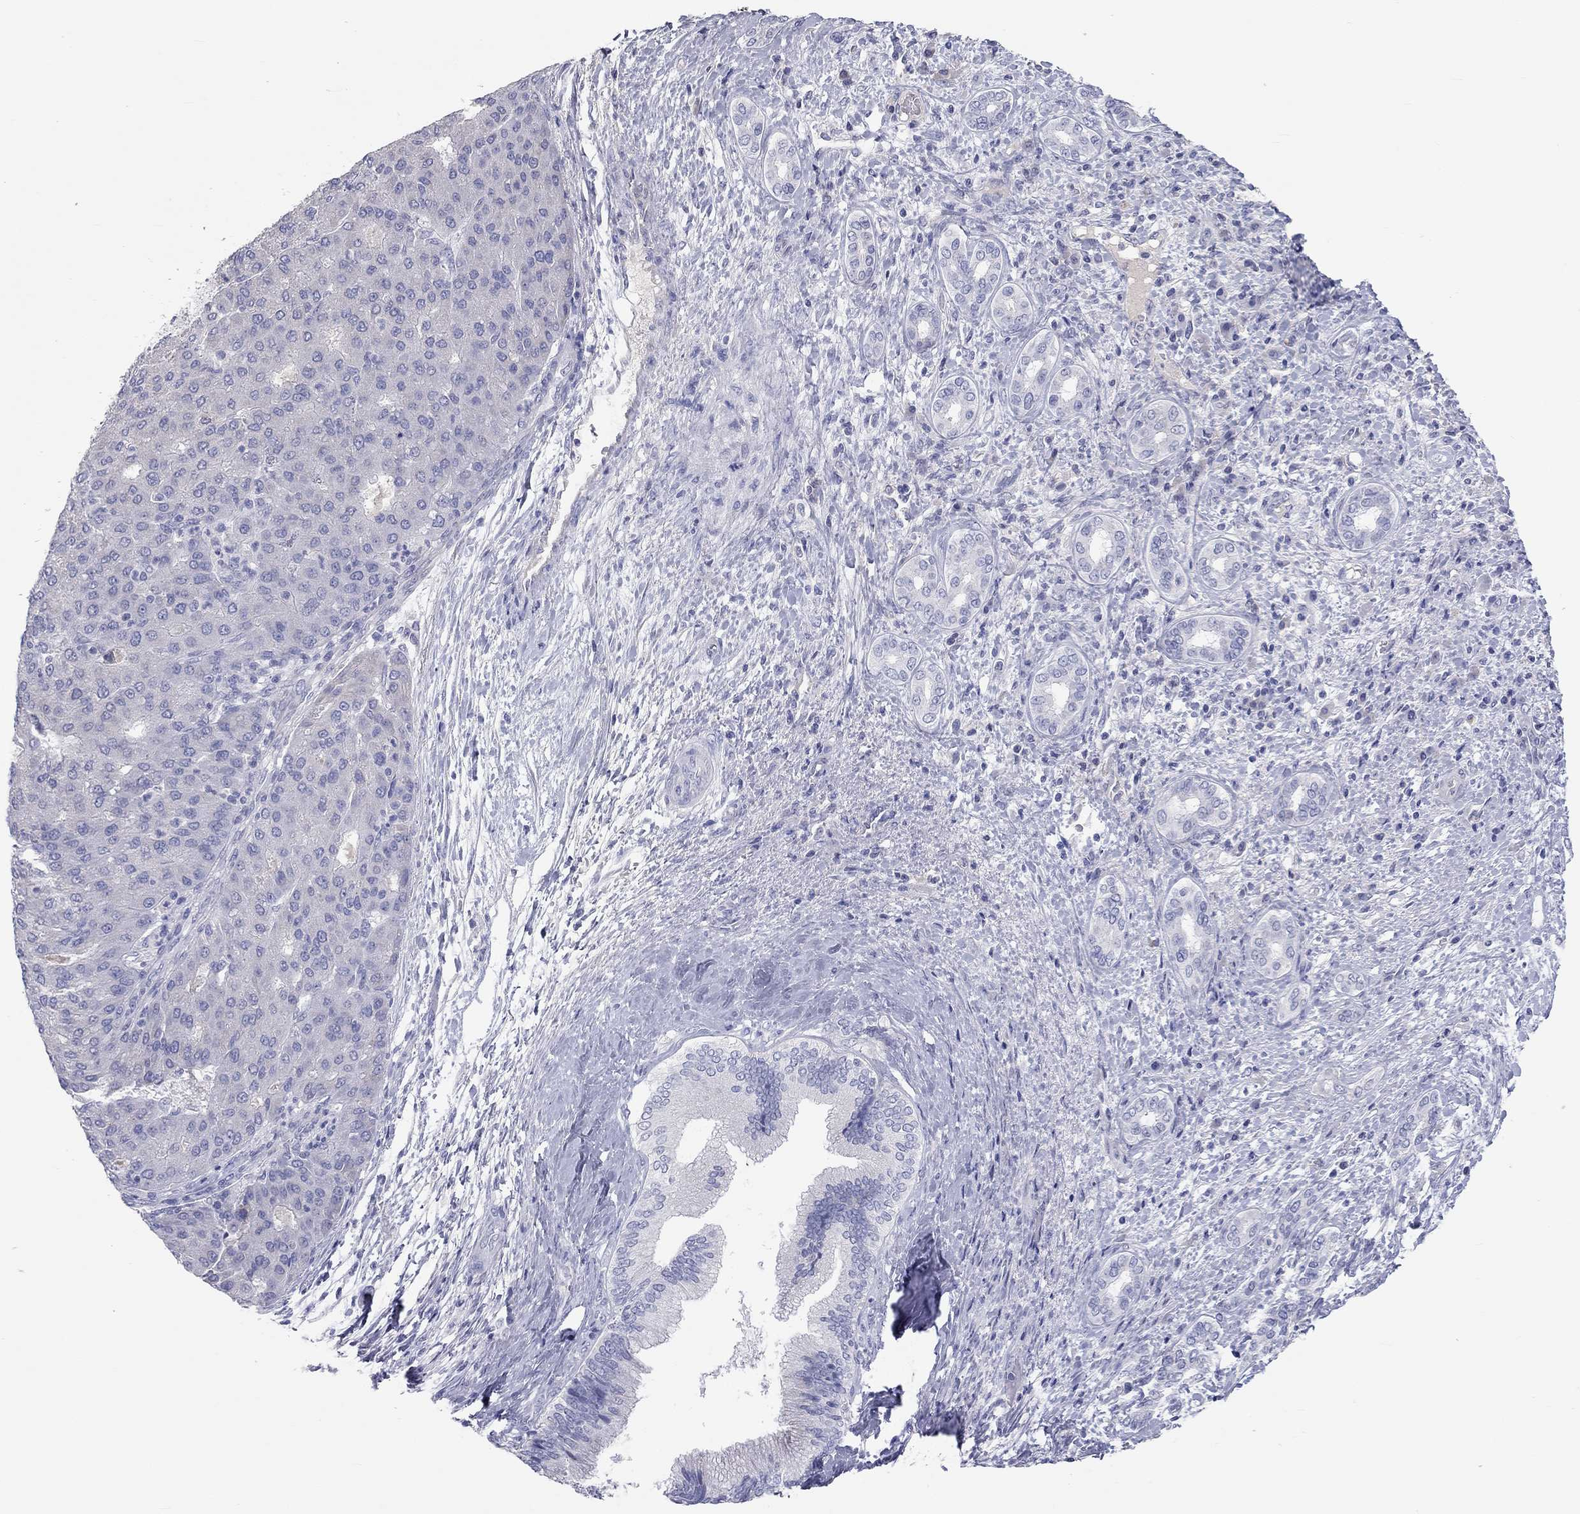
{"staining": {"intensity": "negative", "quantity": "none", "location": "none"}, "tissue": "liver cancer", "cell_type": "Tumor cells", "image_type": "cancer", "snomed": [{"axis": "morphology", "description": "Carcinoma, Hepatocellular, NOS"}, {"axis": "topography", "description": "Liver"}], "caption": "This is a histopathology image of immunohistochemistry (IHC) staining of hepatocellular carcinoma (liver), which shows no expression in tumor cells.", "gene": "ST7L", "patient": {"sex": "male", "age": 65}}